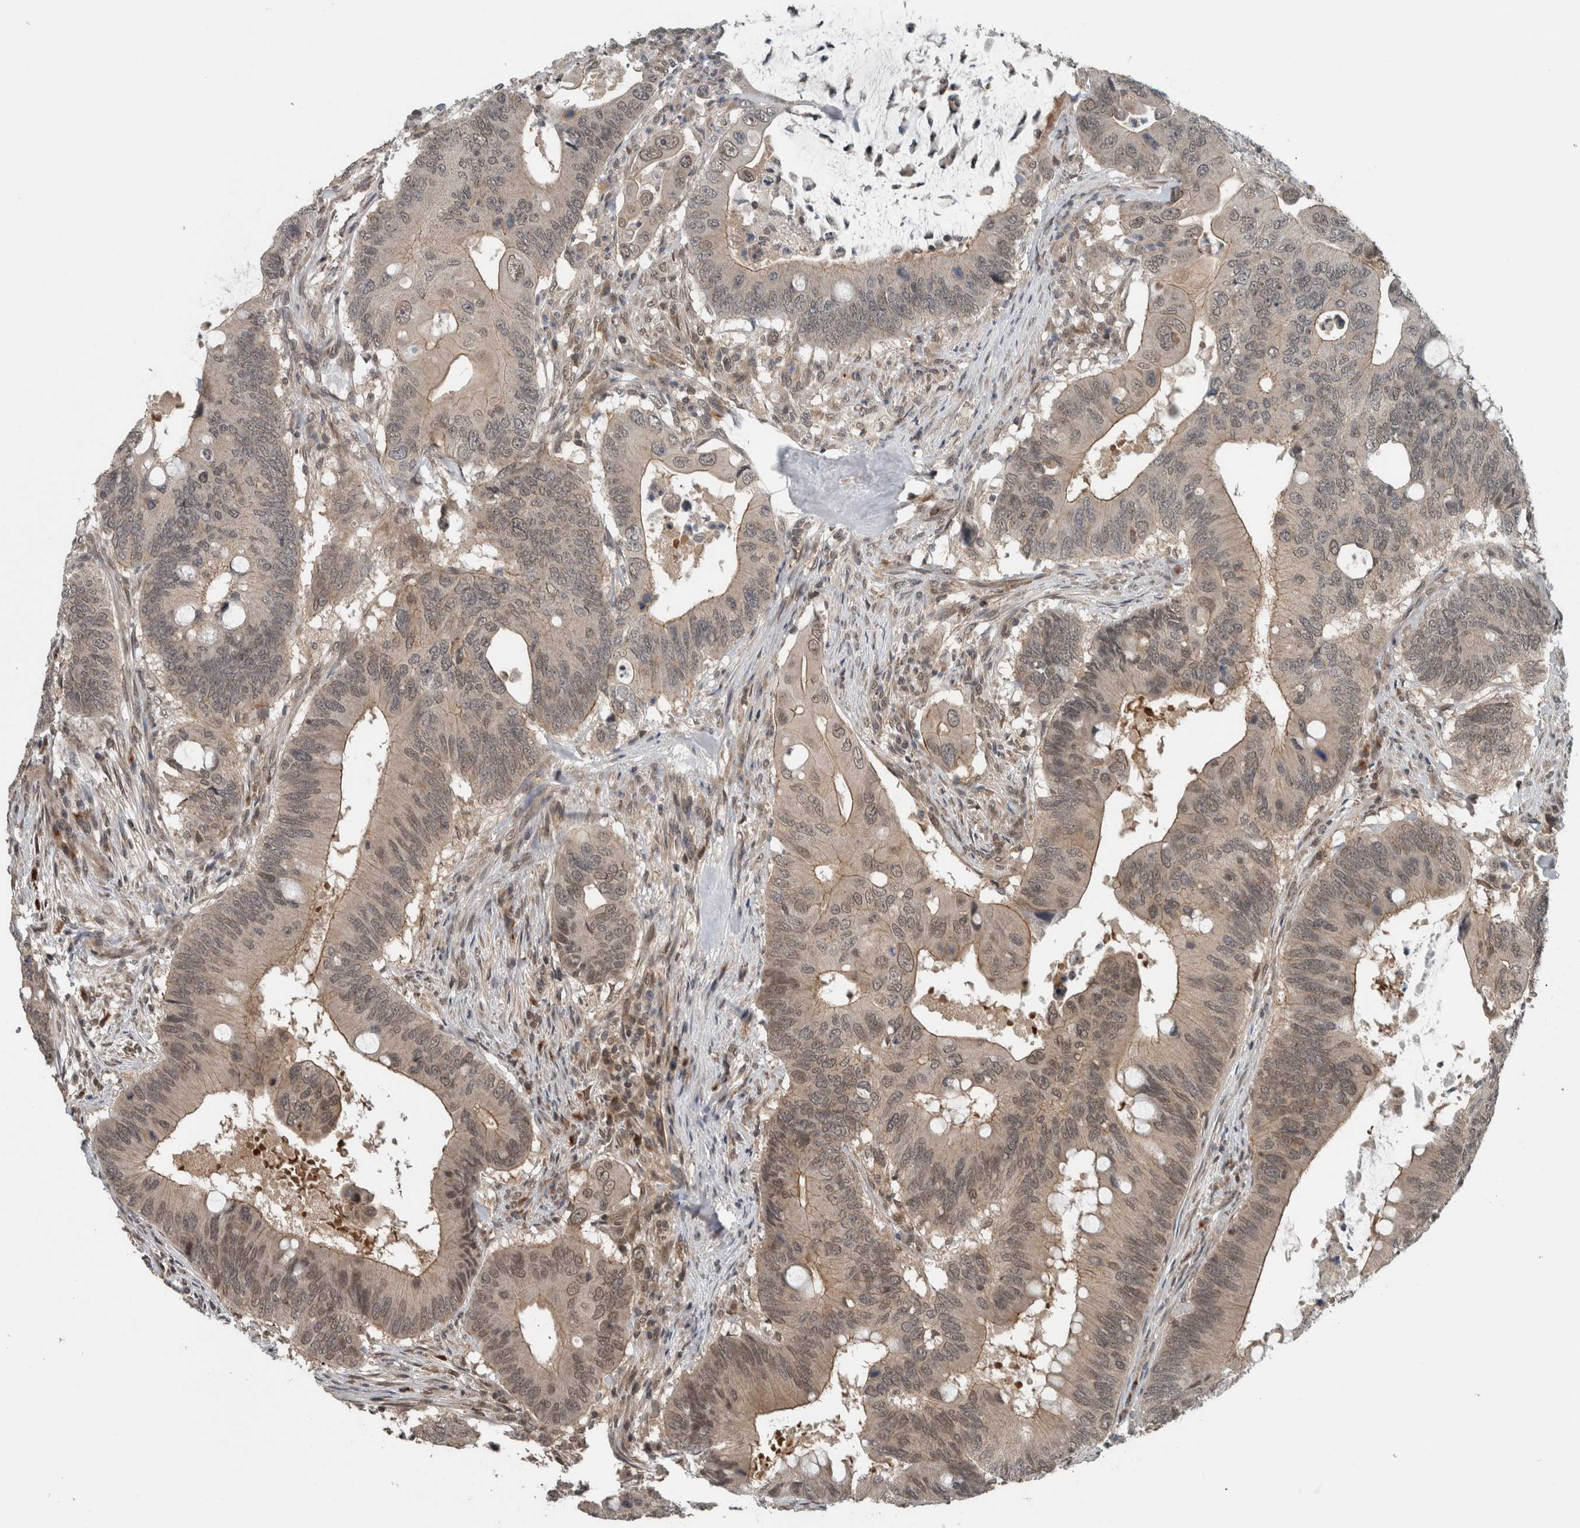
{"staining": {"intensity": "weak", "quantity": "25%-75%", "location": "cytoplasmic/membranous,nuclear"}, "tissue": "colorectal cancer", "cell_type": "Tumor cells", "image_type": "cancer", "snomed": [{"axis": "morphology", "description": "Adenocarcinoma, NOS"}, {"axis": "topography", "description": "Colon"}], "caption": "This histopathology image demonstrates immunohistochemistry (IHC) staining of adenocarcinoma (colorectal), with low weak cytoplasmic/membranous and nuclear staining in approximately 25%-75% of tumor cells.", "gene": "SPAG7", "patient": {"sex": "male", "age": 71}}